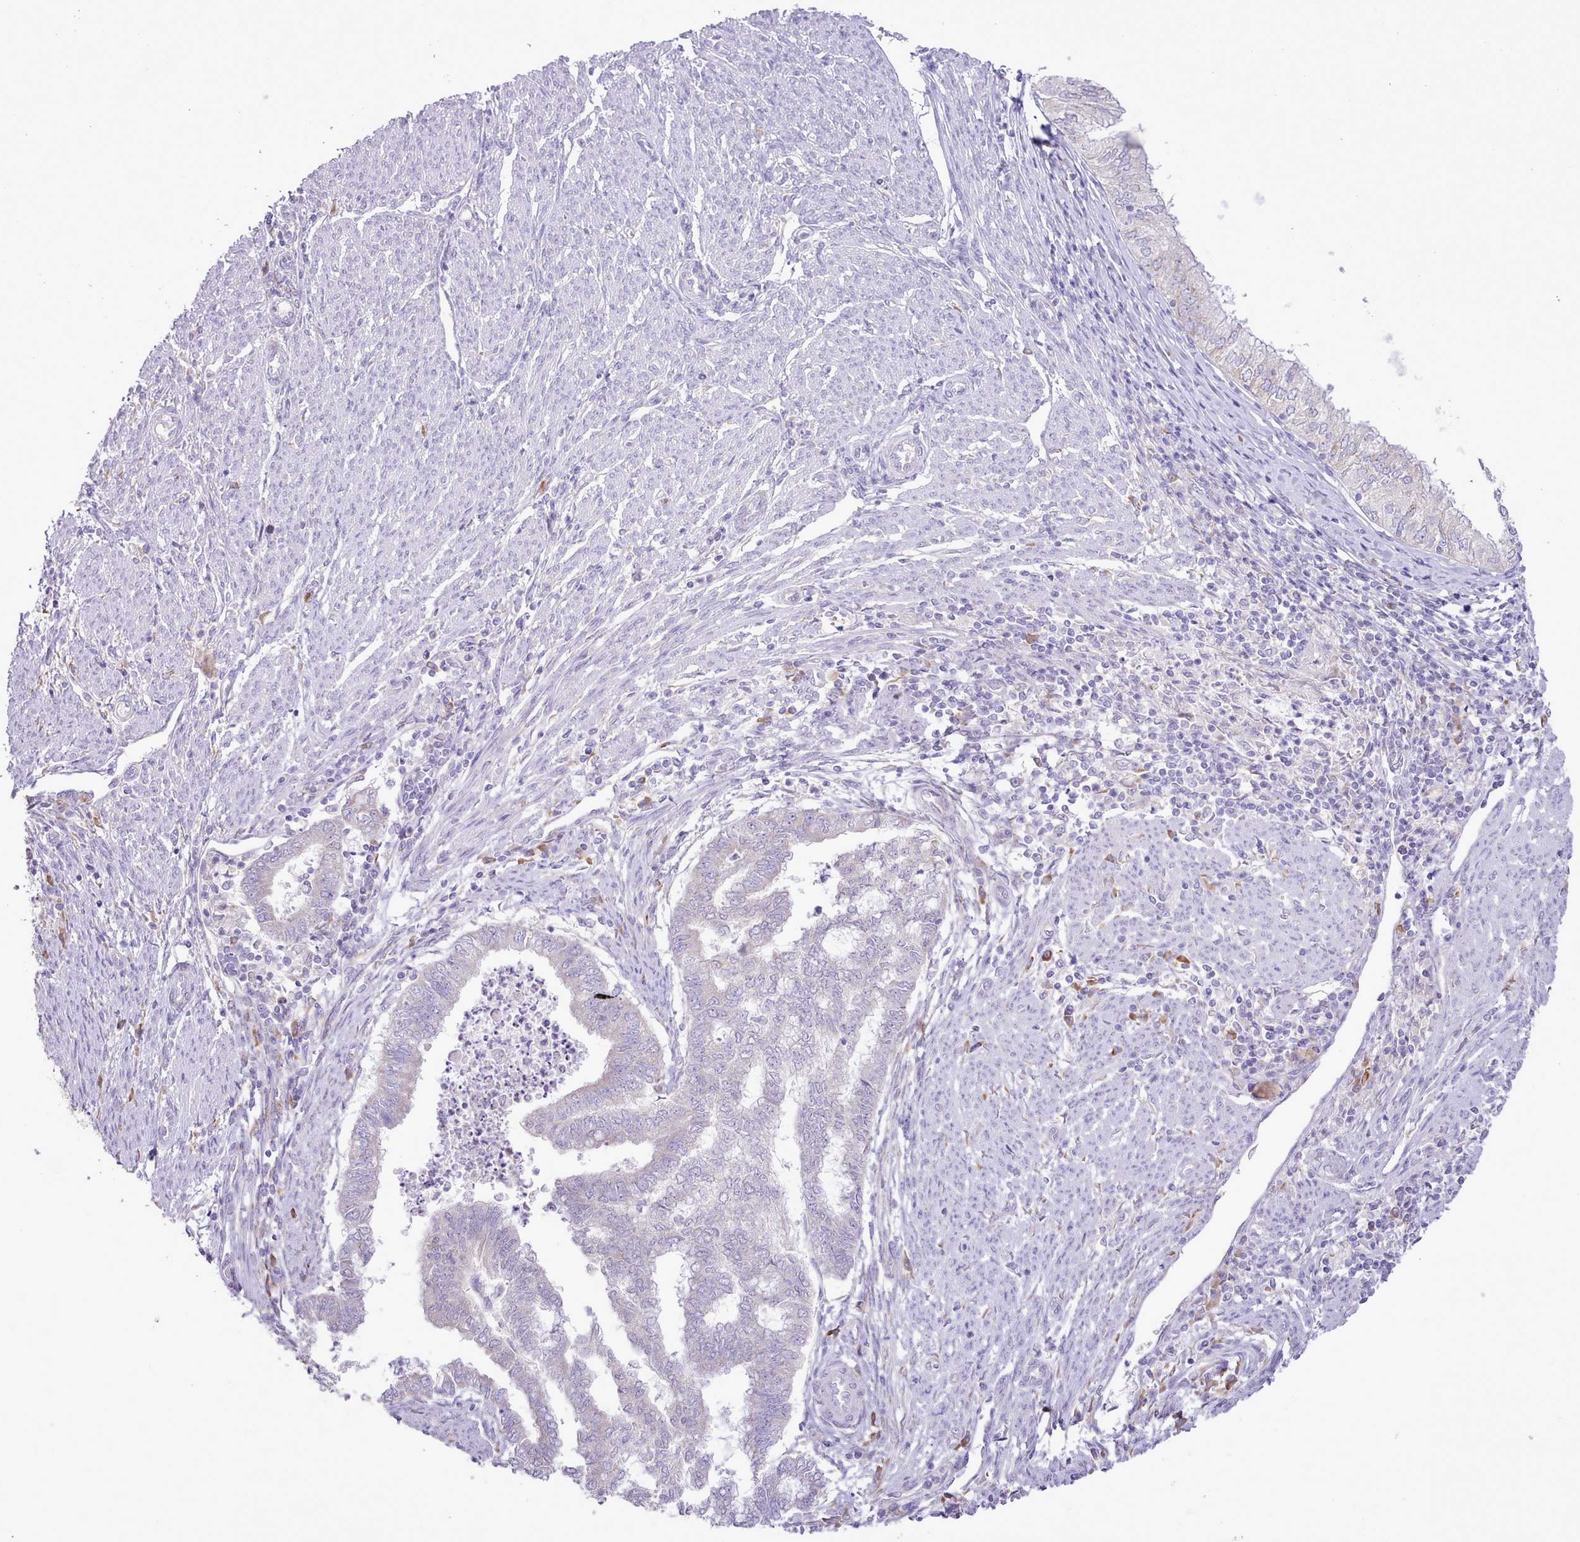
{"staining": {"intensity": "negative", "quantity": "none", "location": "none"}, "tissue": "endometrial cancer", "cell_type": "Tumor cells", "image_type": "cancer", "snomed": [{"axis": "morphology", "description": "Adenocarcinoma, NOS"}, {"axis": "topography", "description": "Endometrium"}], "caption": "Endometrial adenocarcinoma was stained to show a protein in brown. There is no significant expression in tumor cells.", "gene": "CCL1", "patient": {"sex": "female", "age": 79}}